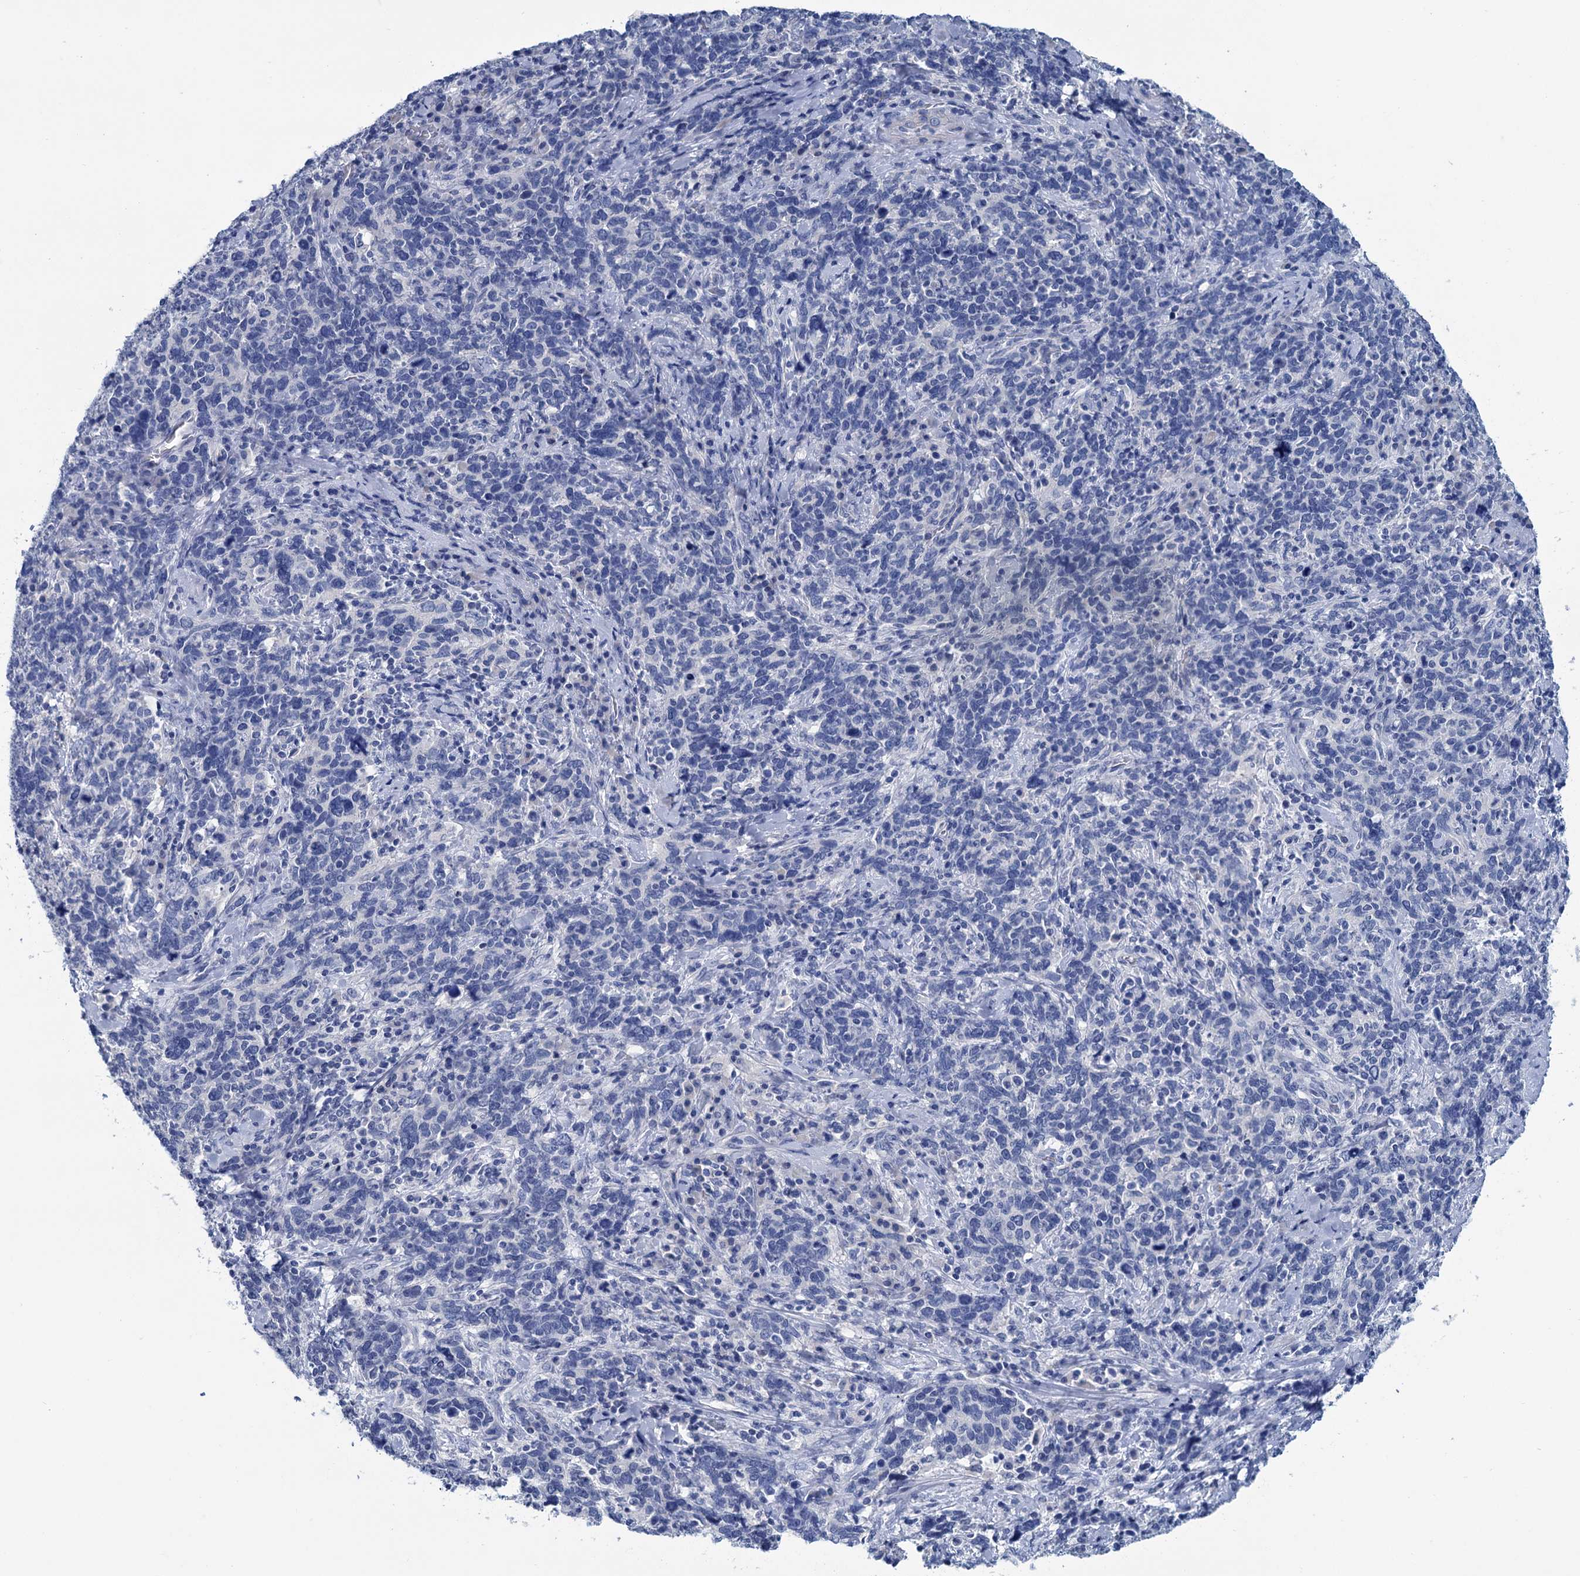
{"staining": {"intensity": "negative", "quantity": "none", "location": "none"}, "tissue": "cervical cancer", "cell_type": "Tumor cells", "image_type": "cancer", "snomed": [{"axis": "morphology", "description": "Squamous cell carcinoma, NOS"}, {"axis": "topography", "description": "Cervix"}], "caption": "IHC image of human cervical cancer (squamous cell carcinoma) stained for a protein (brown), which demonstrates no staining in tumor cells.", "gene": "MYOZ3", "patient": {"sex": "female", "age": 41}}